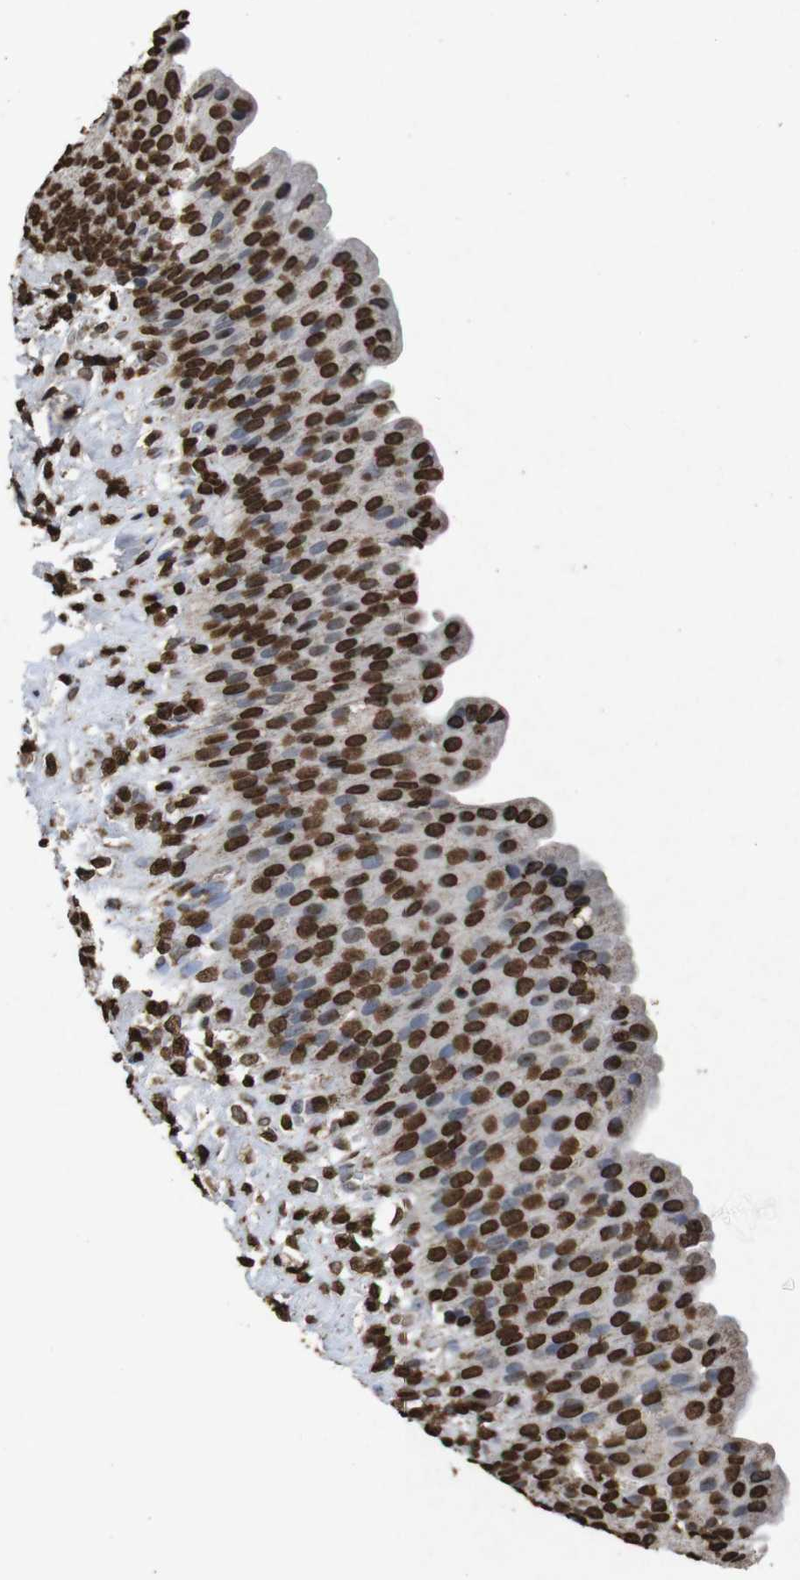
{"staining": {"intensity": "strong", "quantity": ">75%", "location": "nuclear"}, "tissue": "urinary bladder", "cell_type": "Urothelial cells", "image_type": "normal", "snomed": [{"axis": "morphology", "description": "Normal tissue, NOS"}, {"axis": "topography", "description": "Urinary bladder"}], "caption": "Protein expression analysis of unremarkable urinary bladder exhibits strong nuclear positivity in about >75% of urothelial cells. The protein of interest is stained brown, and the nuclei are stained in blue (DAB IHC with brightfield microscopy, high magnification).", "gene": "MDM2", "patient": {"sex": "female", "age": 79}}